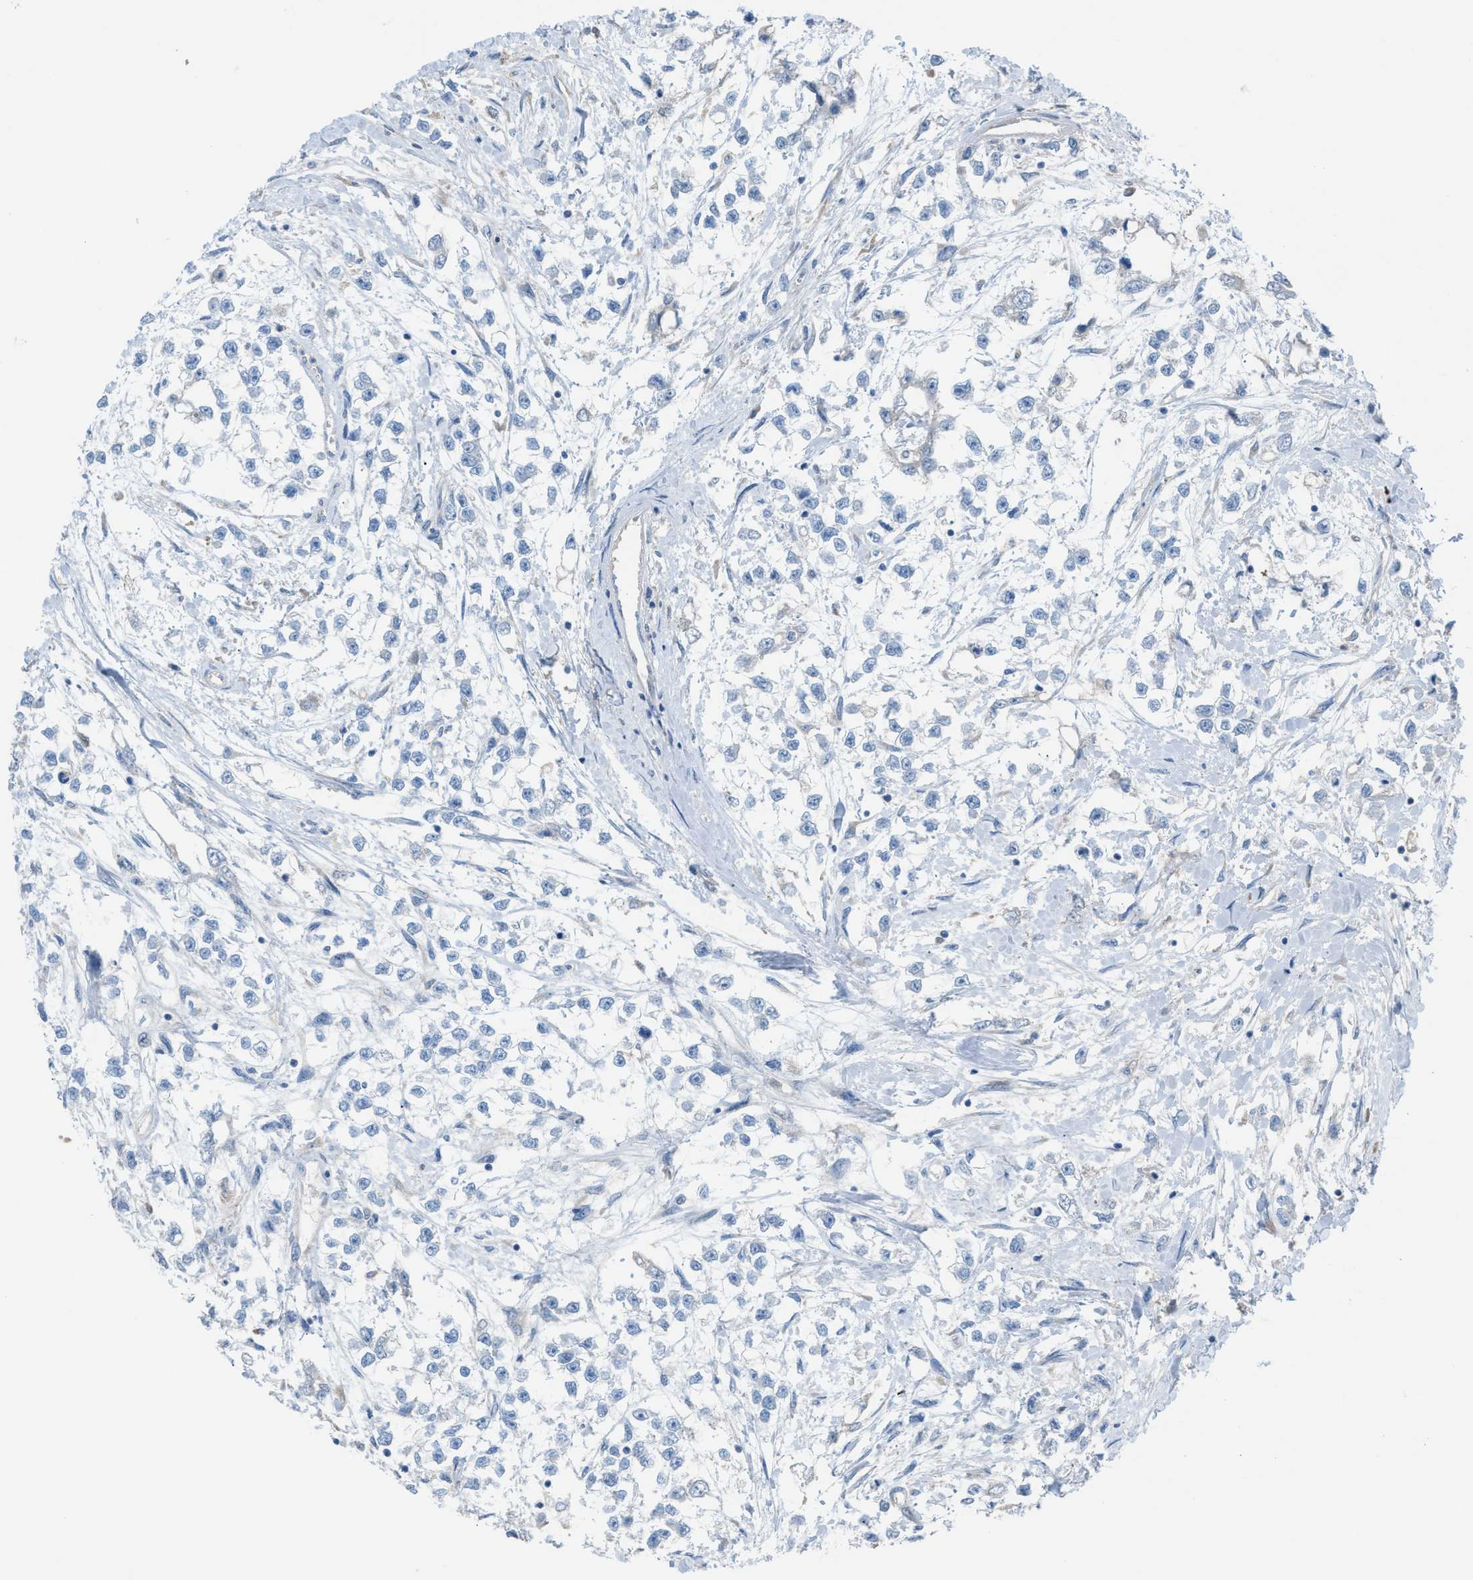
{"staining": {"intensity": "negative", "quantity": "none", "location": "none"}, "tissue": "testis cancer", "cell_type": "Tumor cells", "image_type": "cancer", "snomed": [{"axis": "morphology", "description": "Seminoma, NOS"}, {"axis": "morphology", "description": "Carcinoma, Embryonal, NOS"}, {"axis": "topography", "description": "Testis"}], "caption": "This is a histopathology image of immunohistochemistry (IHC) staining of testis seminoma, which shows no expression in tumor cells.", "gene": "NQO2", "patient": {"sex": "male", "age": 51}}